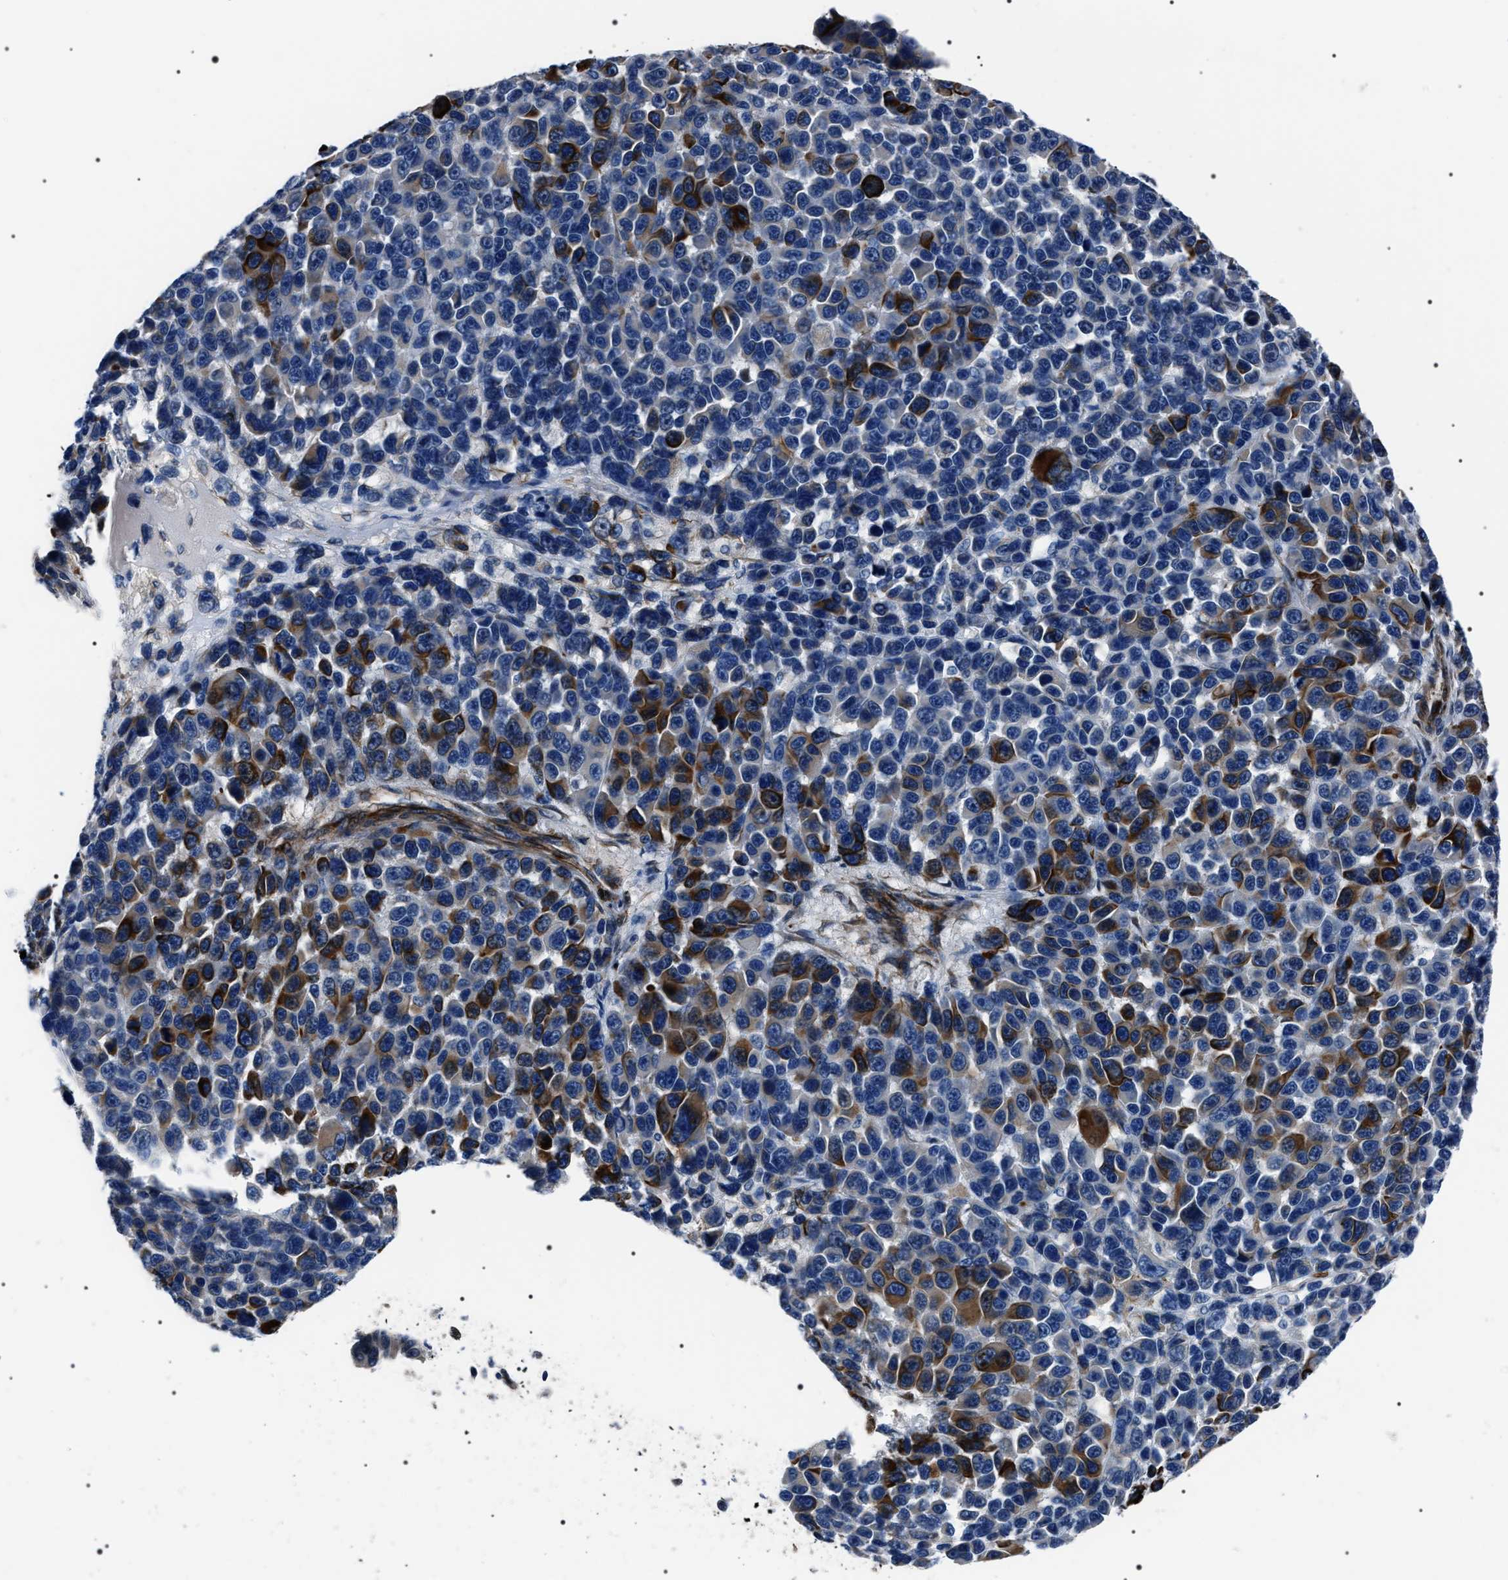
{"staining": {"intensity": "strong", "quantity": "<25%", "location": "cytoplasmic/membranous"}, "tissue": "melanoma", "cell_type": "Tumor cells", "image_type": "cancer", "snomed": [{"axis": "morphology", "description": "Malignant melanoma, NOS"}, {"axis": "topography", "description": "Skin"}], "caption": "IHC staining of malignant melanoma, which shows medium levels of strong cytoplasmic/membranous staining in about <25% of tumor cells indicating strong cytoplasmic/membranous protein staining. The staining was performed using DAB (brown) for protein detection and nuclei were counterstained in hematoxylin (blue).", "gene": "BAG2", "patient": {"sex": "male", "age": 53}}